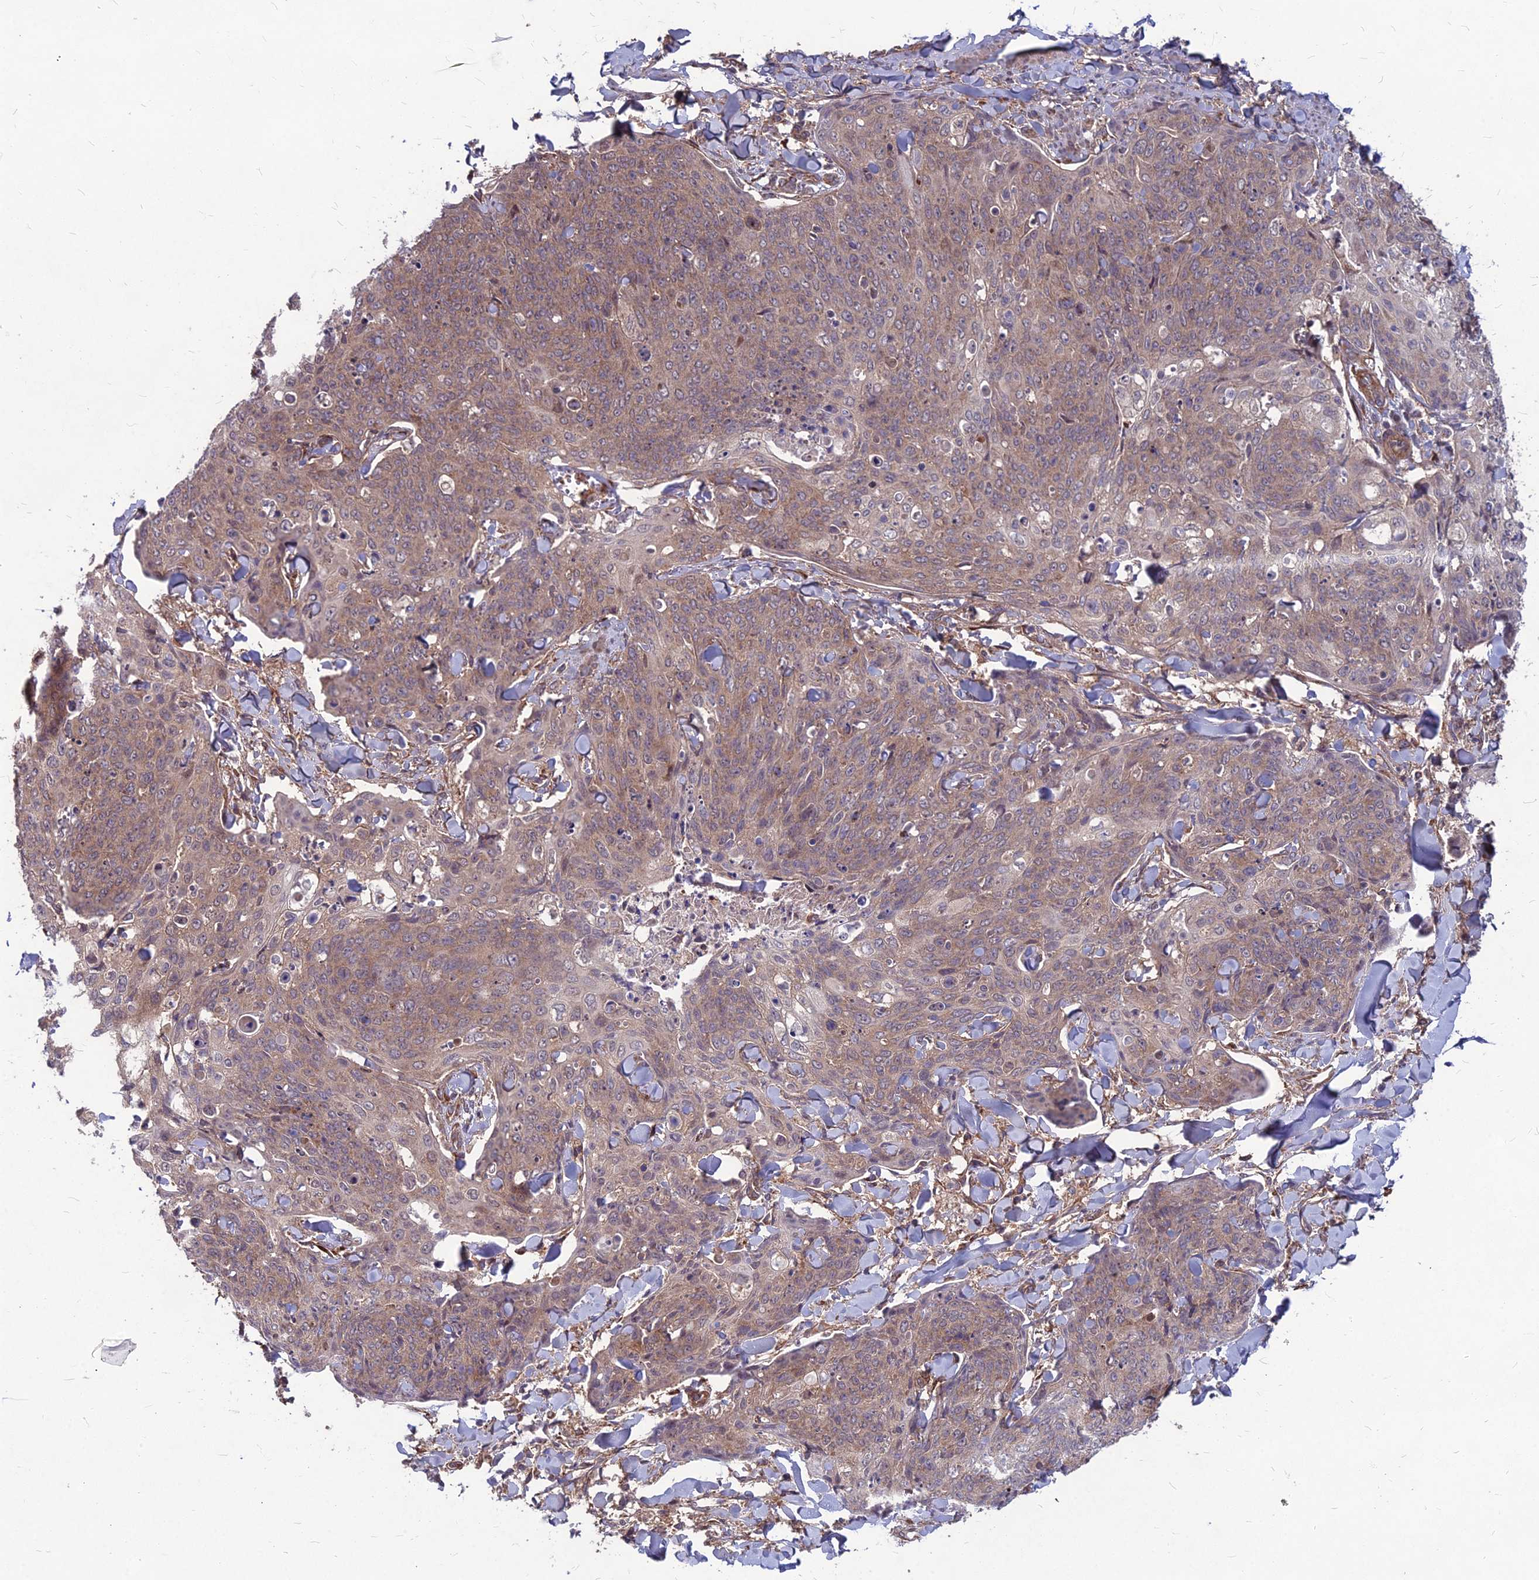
{"staining": {"intensity": "weak", "quantity": "<25%", "location": "cytoplasmic/membranous"}, "tissue": "skin cancer", "cell_type": "Tumor cells", "image_type": "cancer", "snomed": [{"axis": "morphology", "description": "Squamous cell carcinoma, NOS"}, {"axis": "topography", "description": "Skin"}, {"axis": "topography", "description": "Vulva"}], "caption": "The image displays no significant positivity in tumor cells of squamous cell carcinoma (skin).", "gene": "MFSD8", "patient": {"sex": "female", "age": 85}}